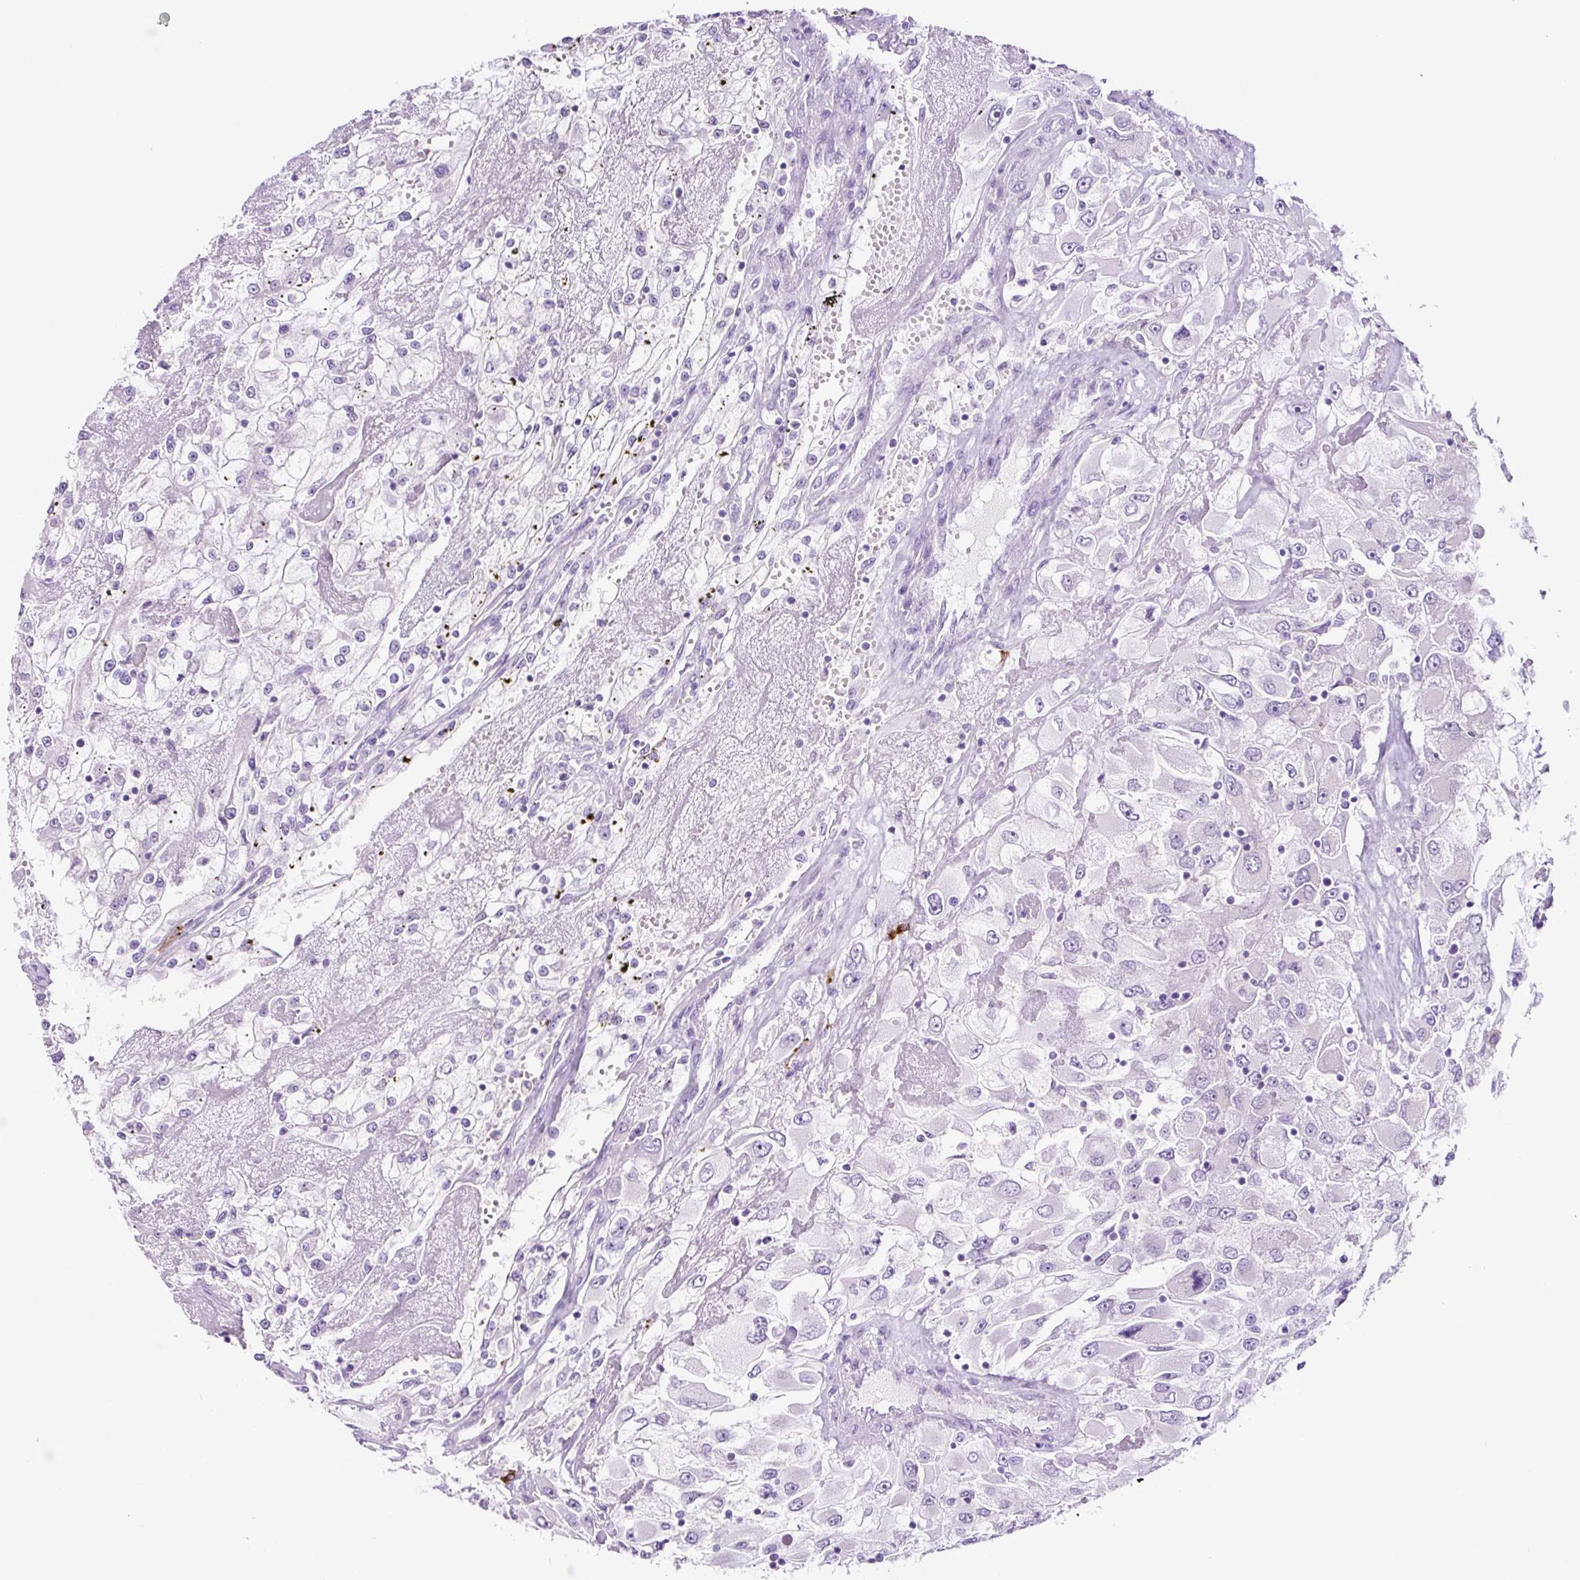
{"staining": {"intensity": "negative", "quantity": "none", "location": "none"}, "tissue": "renal cancer", "cell_type": "Tumor cells", "image_type": "cancer", "snomed": [{"axis": "morphology", "description": "Adenocarcinoma, NOS"}, {"axis": "topography", "description": "Kidney"}], "caption": "Human renal cancer stained for a protein using immunohistochemistry displays no positivity in tumor cells.", "gene": "RNF212B", "patient": {"sex": "female", "age": 52}}